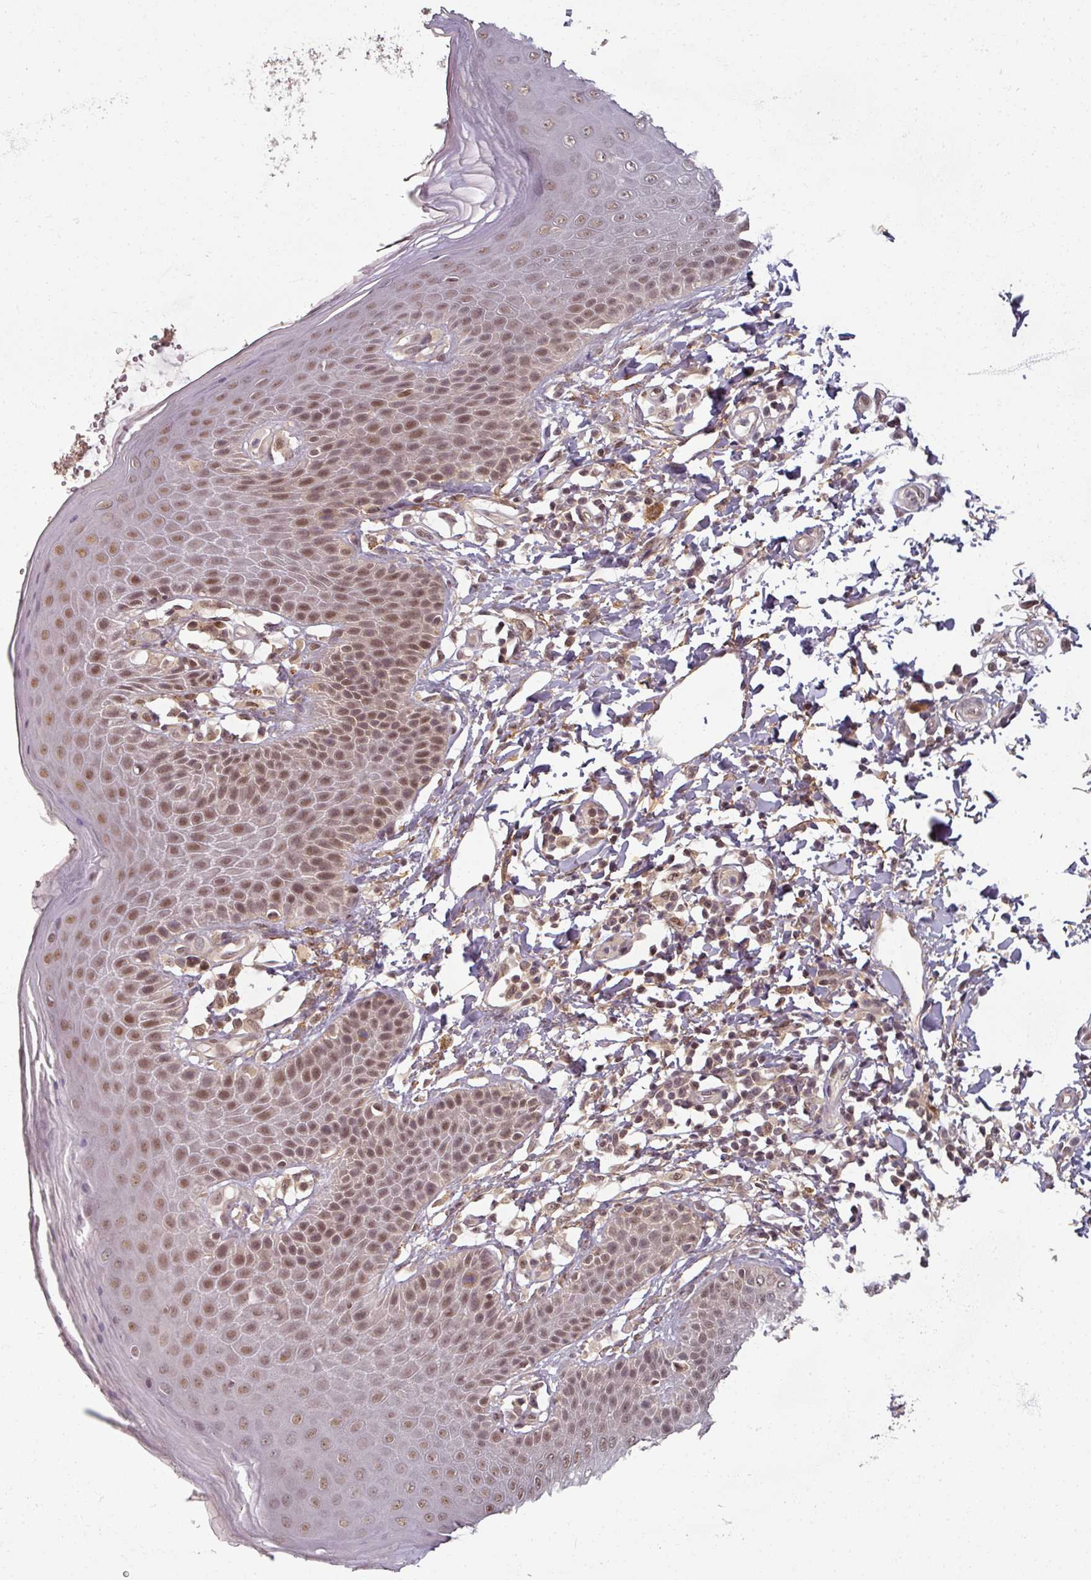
{"staining": {"intensity": "moderate", "quantity": ">75%", "location": "nuclear"}, "tissue": "skin", "cell_type": "Epidermal cells", "image_type": "normal", "snomed": [{"axis": "morphology", "description": "Normal tissue, NOS"}, {"axis": "topography", "description": "Peripheral nerve tissue"}], "caption": "Immunohistochemistry photomicrograph of unremarkable skin stained for a protein (brown), which reveals medium levels of moderate nuclear staining in approximately >75% of epidermal cells.", "gene": "POLR2G", "patient": {"sex": "male", "age": 51}}